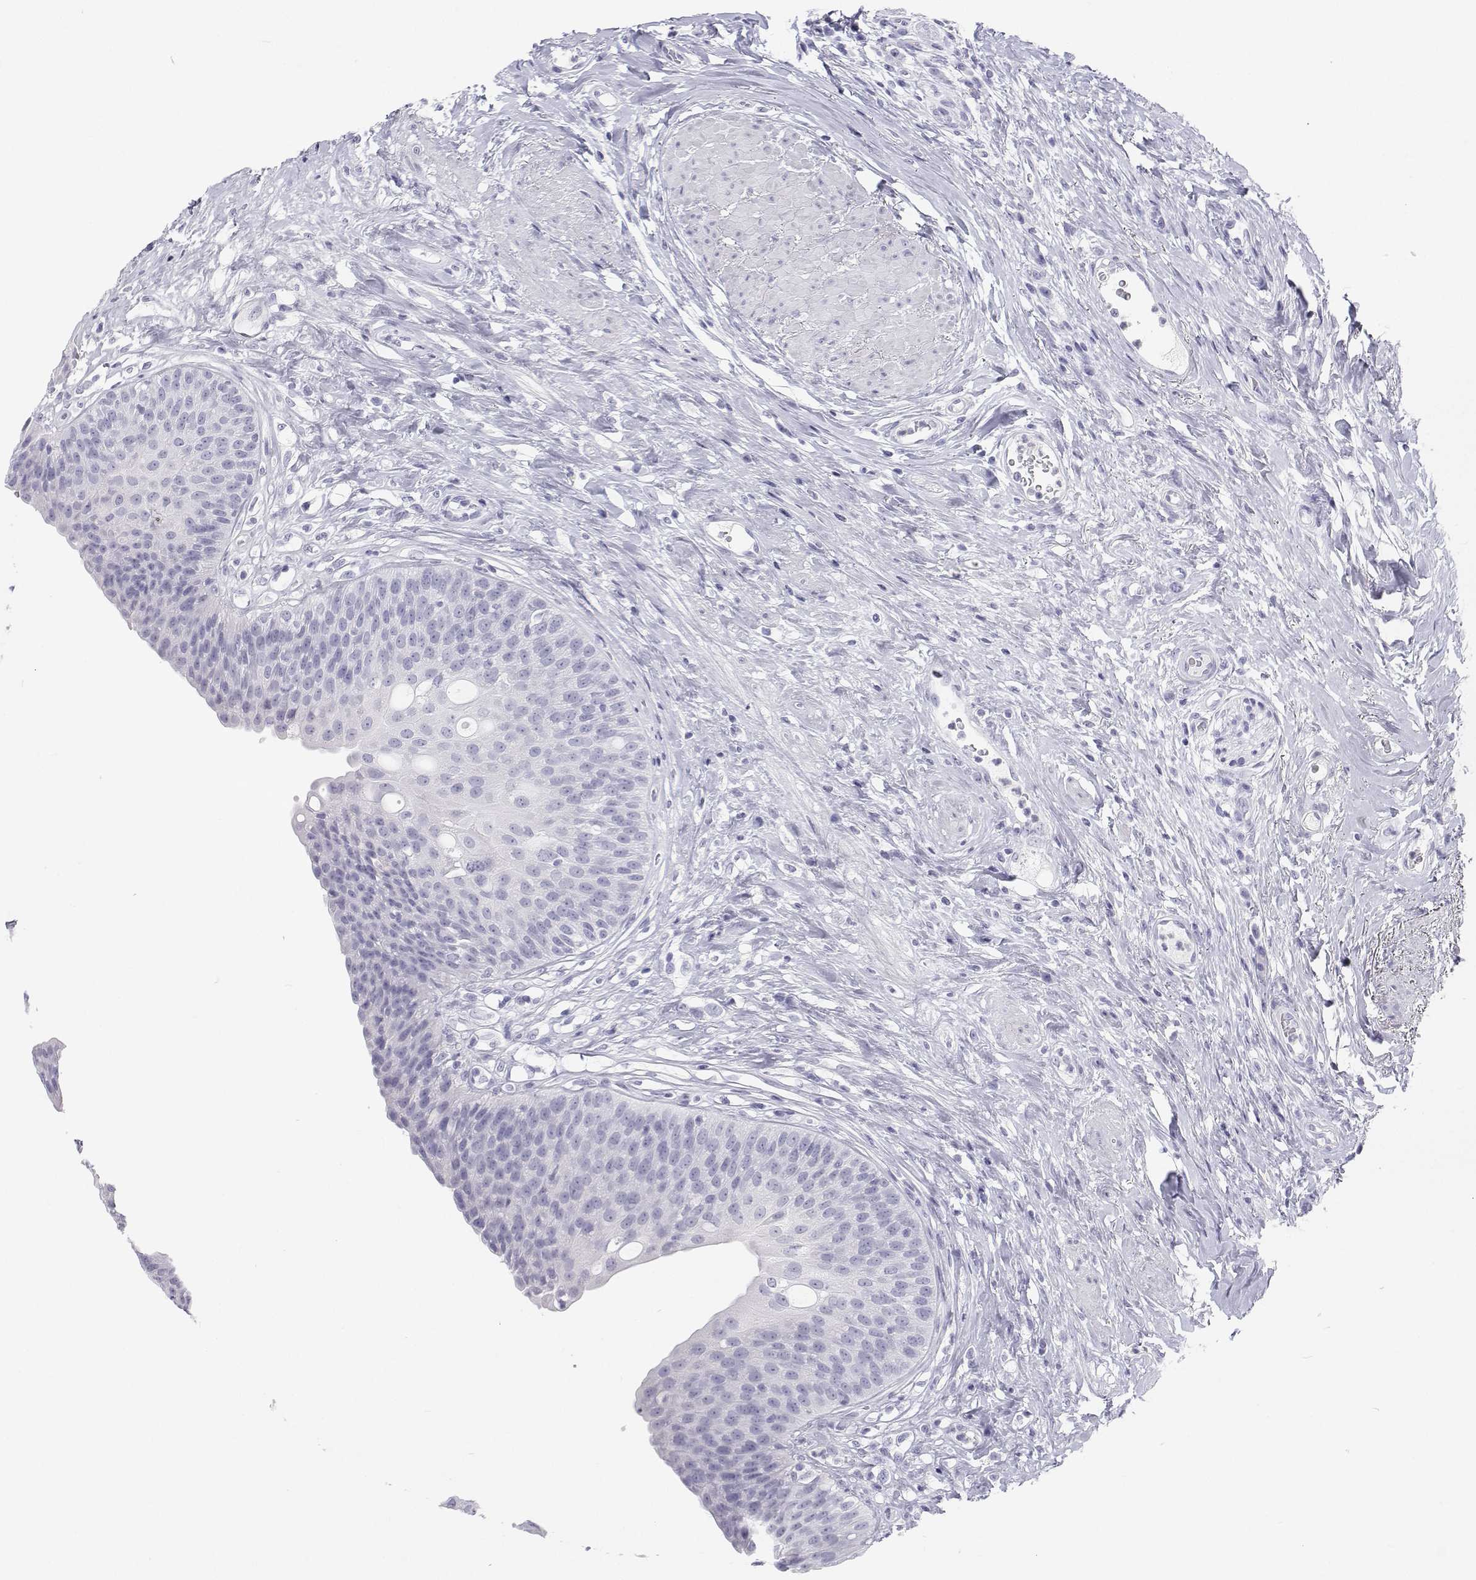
{"staining": {"intensity": "negative", "quantity": "none", "location": "none"}, "tissue": "urinary bladder", "cell_type": "Urothelial cells", "image_type": "normal", "snomed": [{"axis": "morphology", "description": "Normal tissue, NOS"}, {"axis": "topography", "description": "Urinary bladder"}], "caption": "Immunohistochemistry of benign urinary bladder displays no staining in urothelial cells. (DAB IHC, high magnification).", "gene": "SFTPB", "patient": {"sex": "female", "age": 56}}